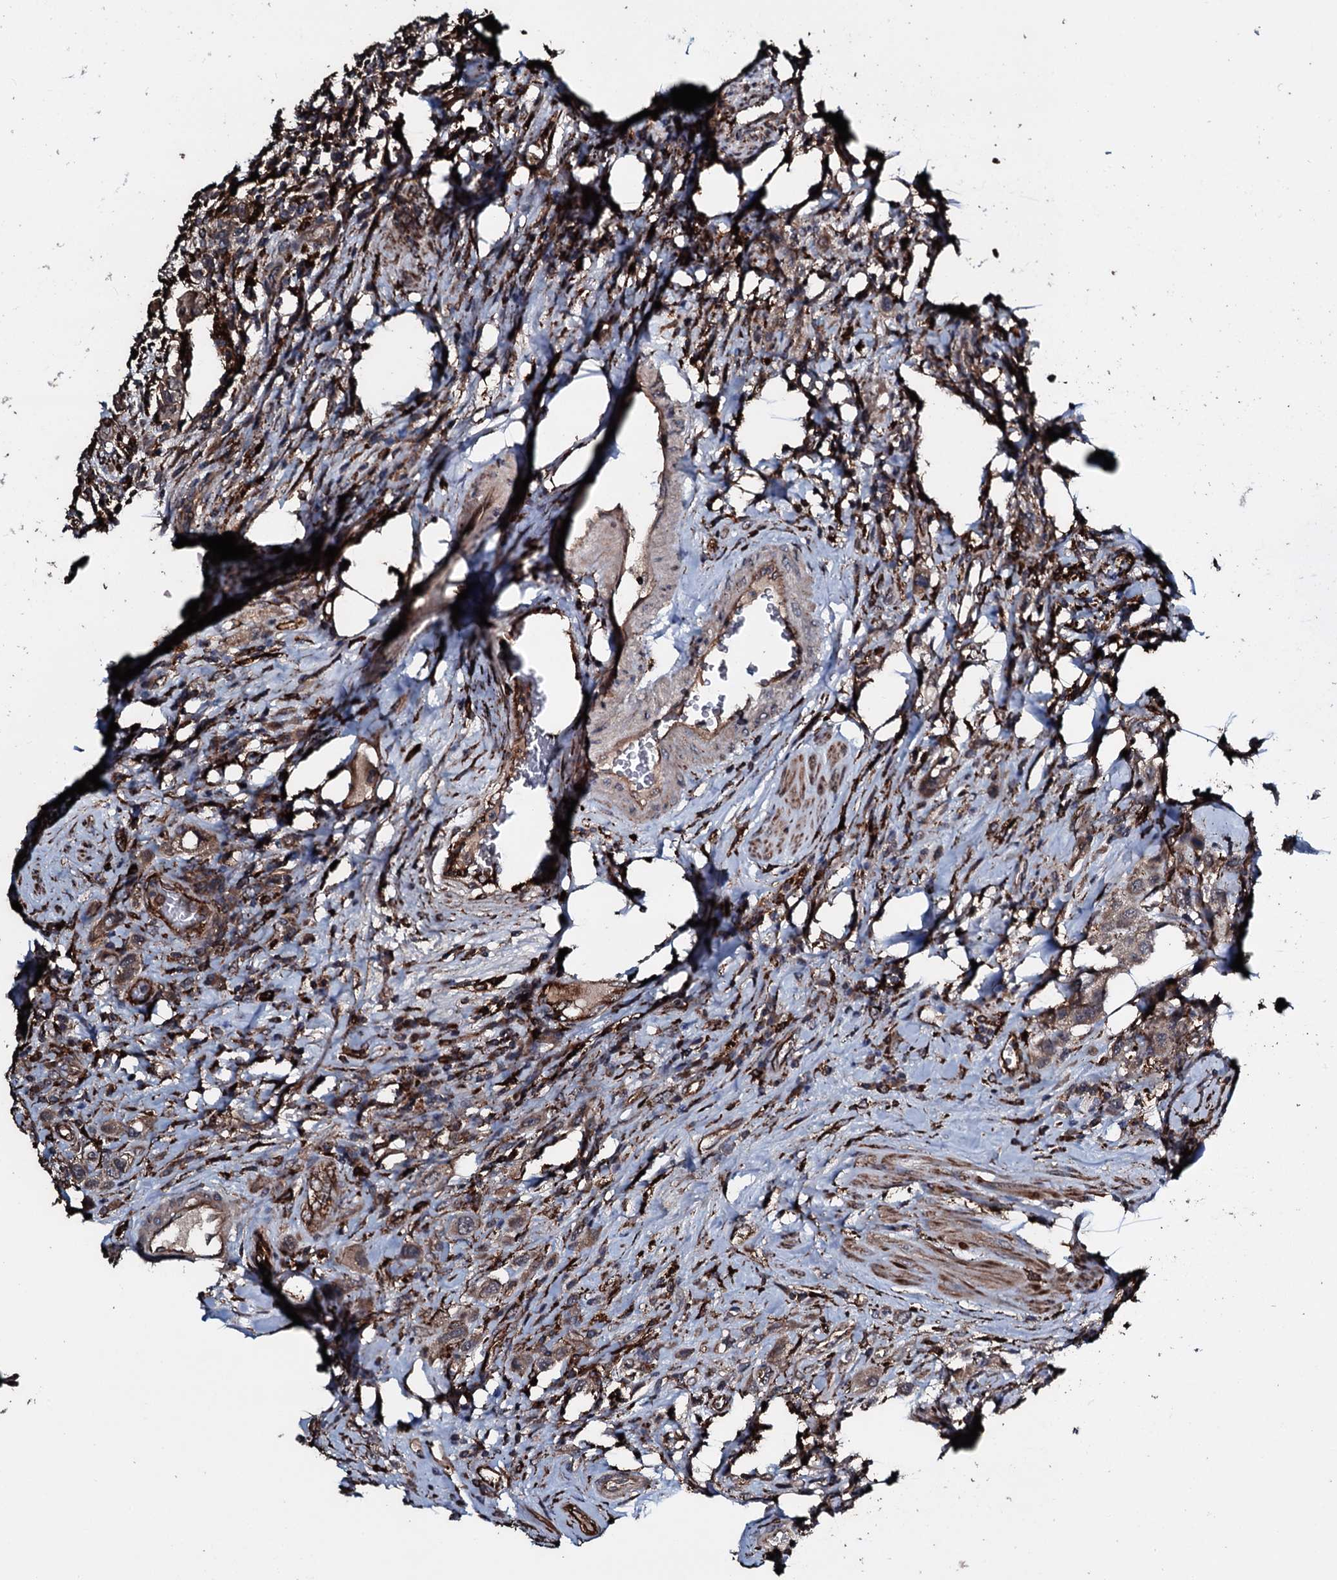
{"staining": {"intensity": "weak", "quantity": "25%-75%", "location": "cytoplasmic/membranous"}, "tissue": "urothelial cancer", "cell_type": "Tumor cells", "image_type": "cancer", "snomed": [{"axis": "morphology", "description": "Urothelial carcinoma, High grade"}, {"axis": "topography", "description": "Urinary bladder"}], "caption": "Immunohistochemical staining of urothelial carcinoma (high-grade) exhibits low levels of weak cytoplasmic/membranous protein expression in about 25%-75% of tumor cells. (DAB (3,3'-diaminobenzidine) IHC with brightfield microscopy, high magnification).", "gene": "TPGS2", "patient": {"sex": "male", "age": 50}}